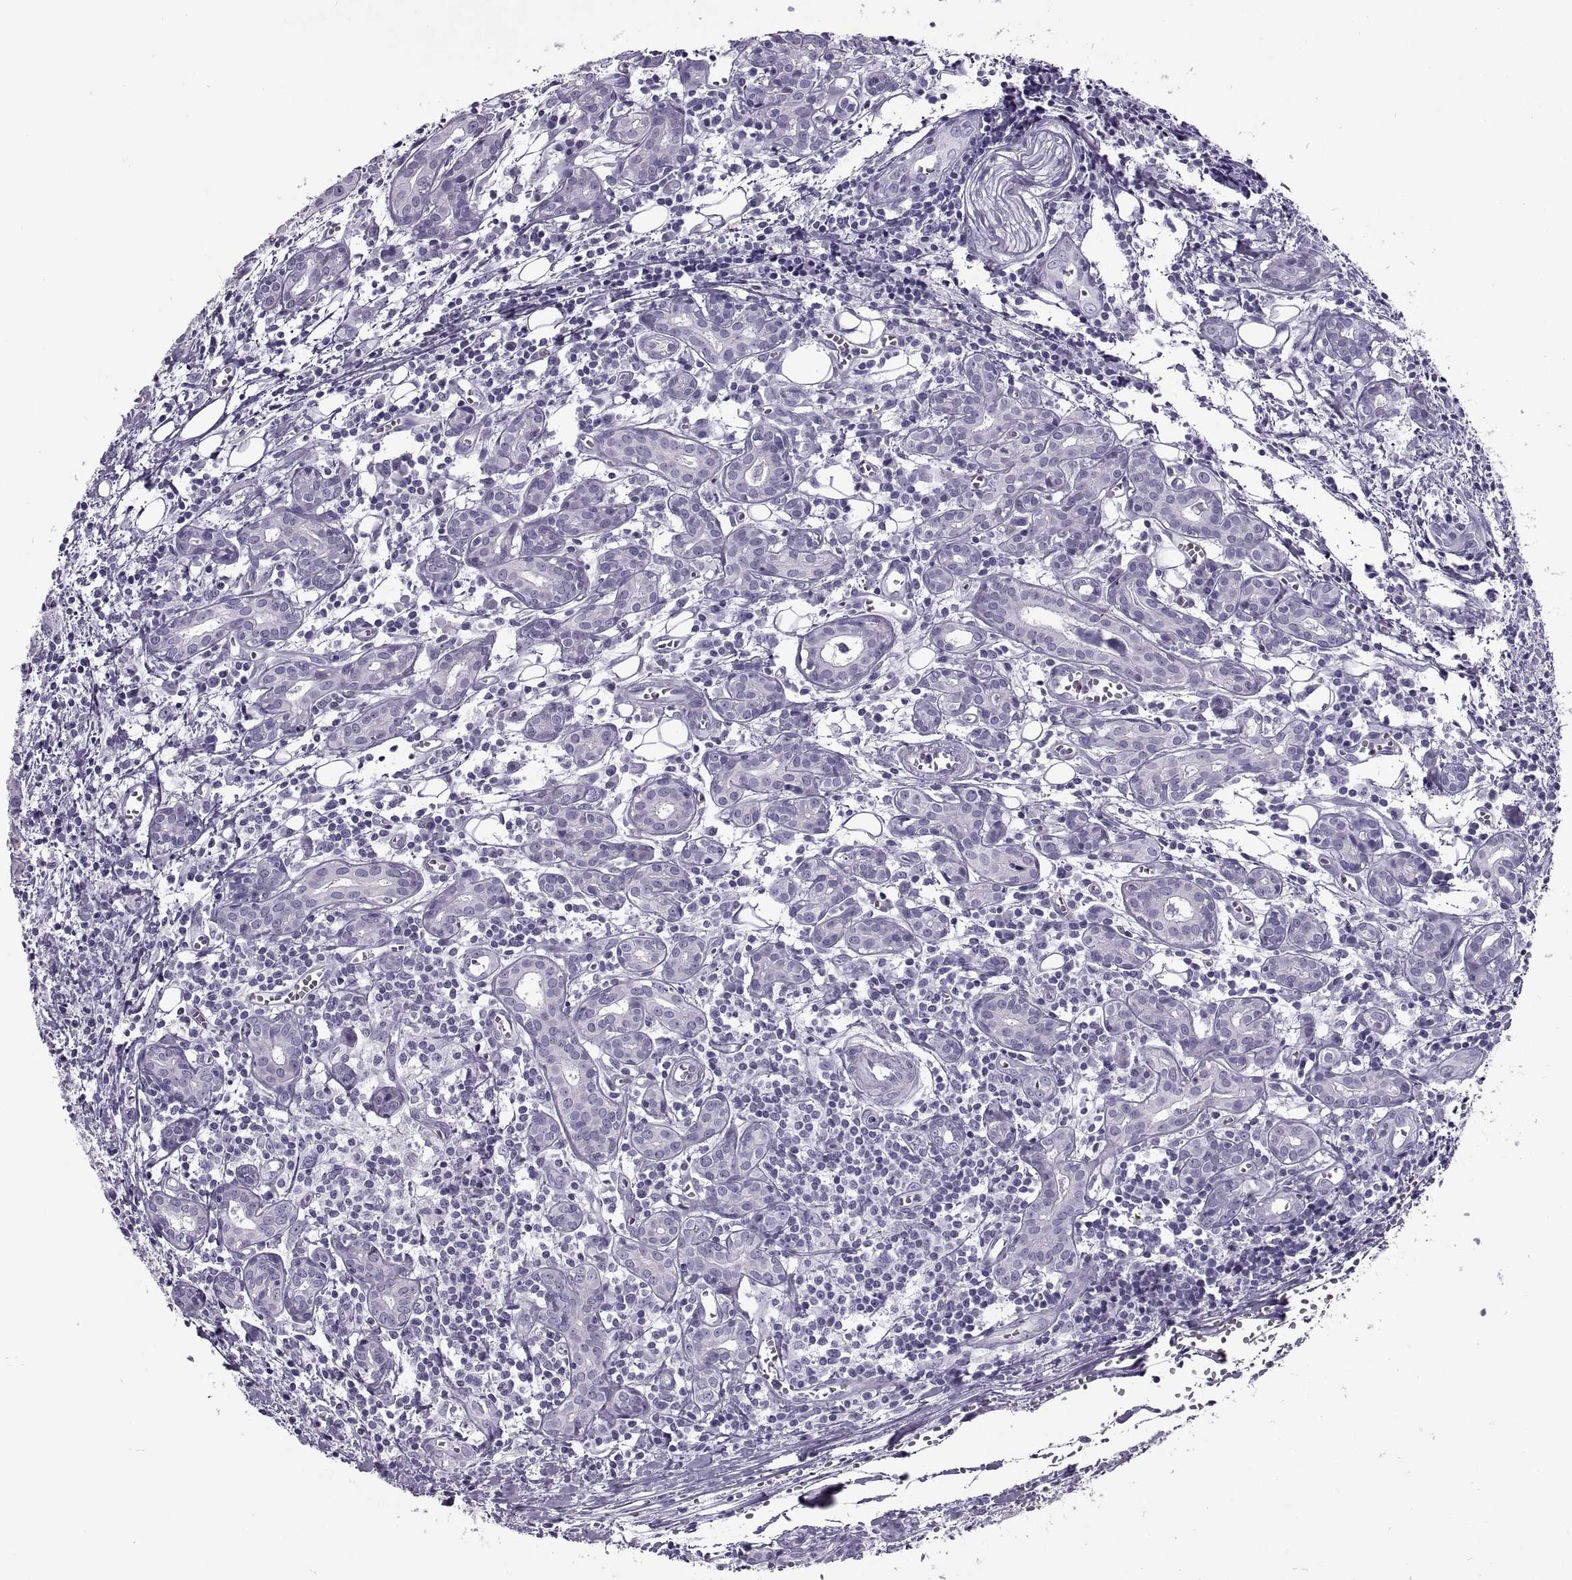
{"staining": {"intensity": "negative", "quantity": "none", "location": "none"}, "tissue": "head and neck cancer", "cell_type": "Tumor cells", "image_type": "cancer", "snomed": [{"axis": "morphology", "description": "Adenocarcinoma, NOS"}, {"axis": "topography", "description": "Head-Neck"}], "caption": "Head and neck cancer (adenocarcinoma) was stained to show a protein in brown. There is no significant staining in tumor cells.", "gene": "RLBP1", "patient": {"sex": "male", "age": 76}}